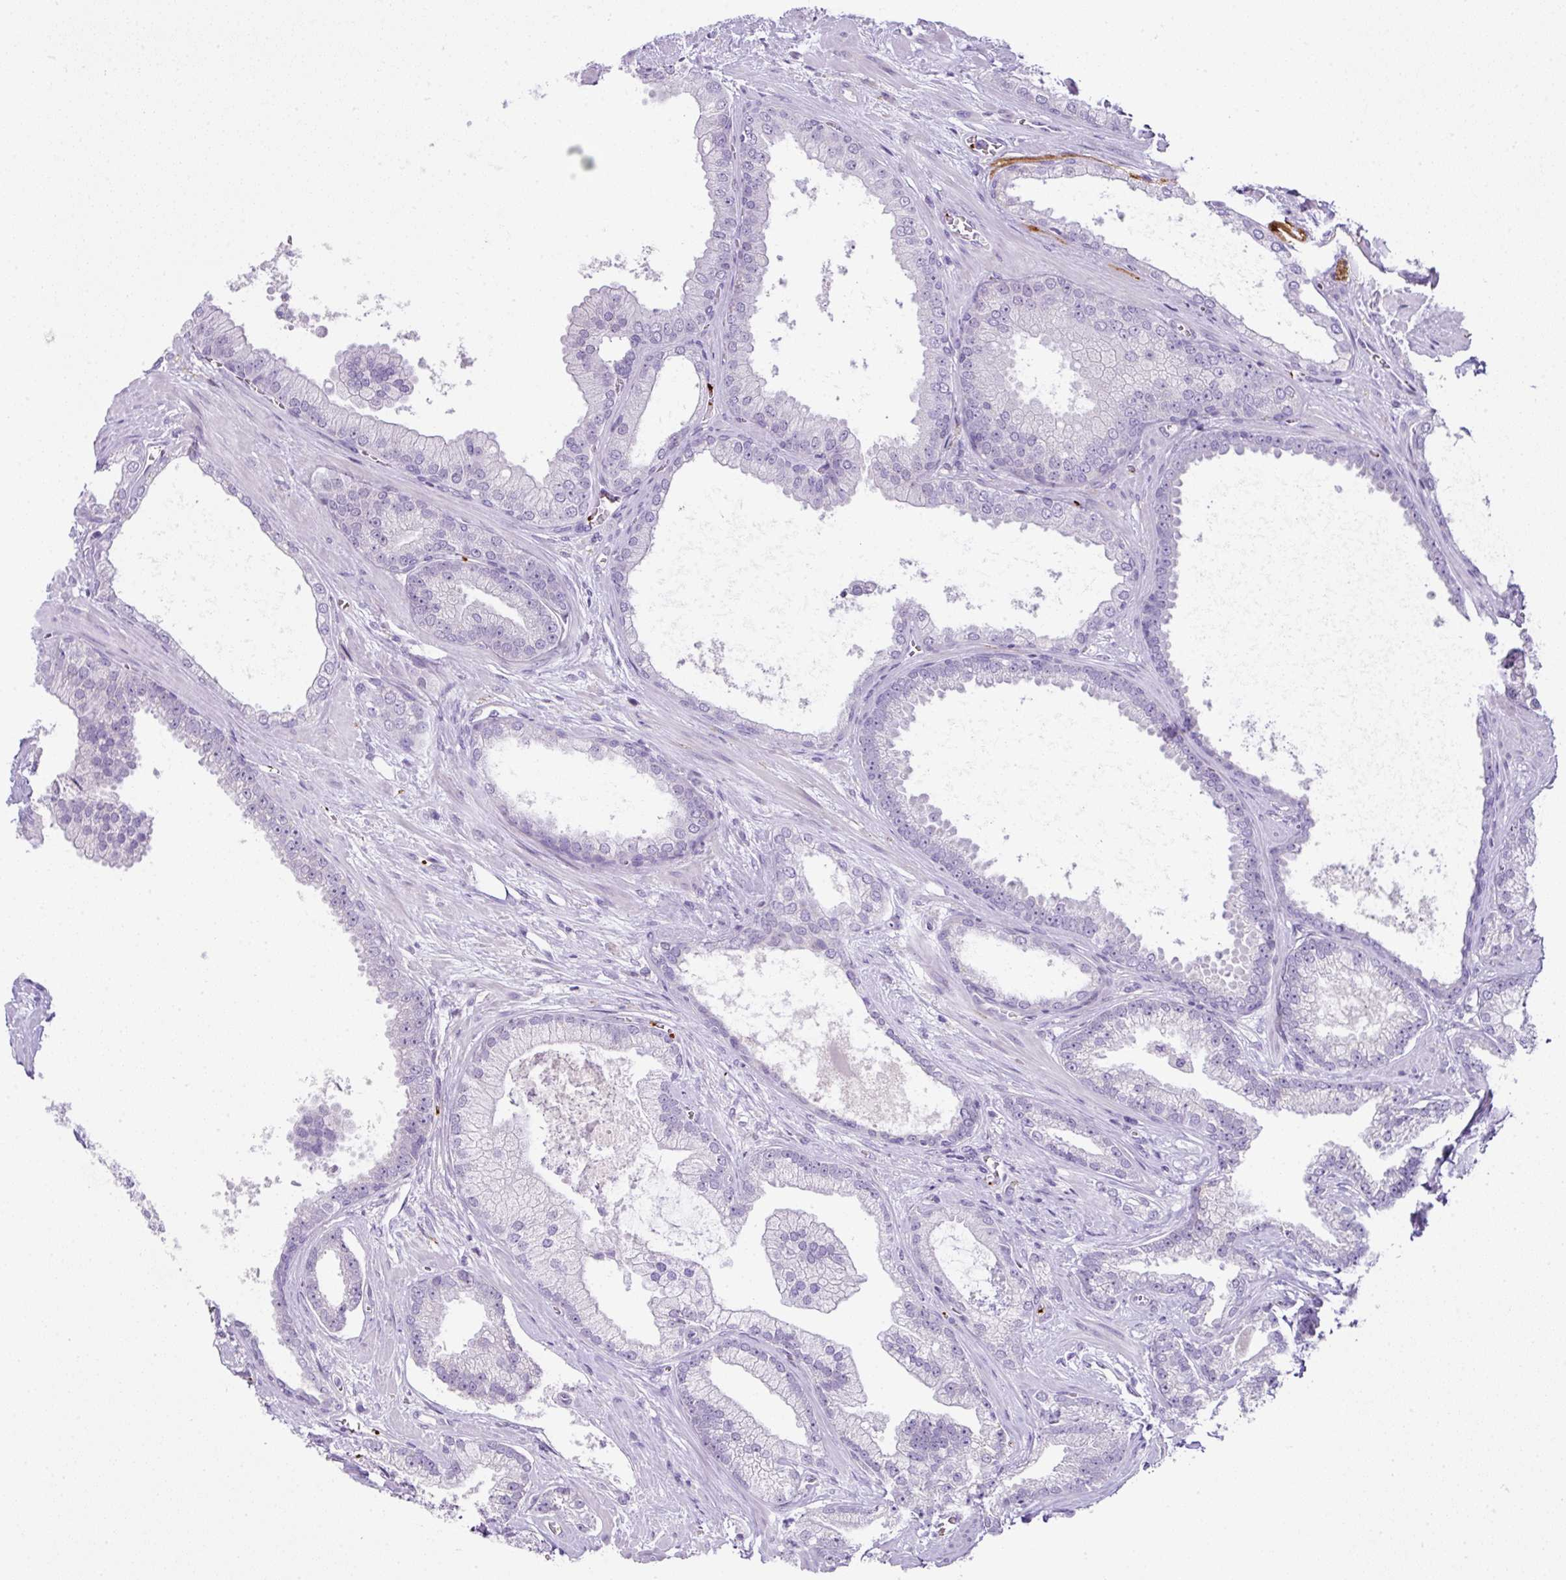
{"staining": {"intensity": "negative", "quantity": "none", "location": "none"}, "tissue": "prostate cancer", "cell_type": "Tumor cells", "image_type": "cancer", "snomed": [{"axis": "morphology", "description": "Adenocarcinoma, High grade"}, {"axis": "topography", "description": "Prostate"}], "caption": "This is an immunohistochemistry (IHC) micrograph of human prostate cancer. There is no expression in tumor cells.", "gene": "CMTM5", "patient": {"sex": "male", "age": 68}}